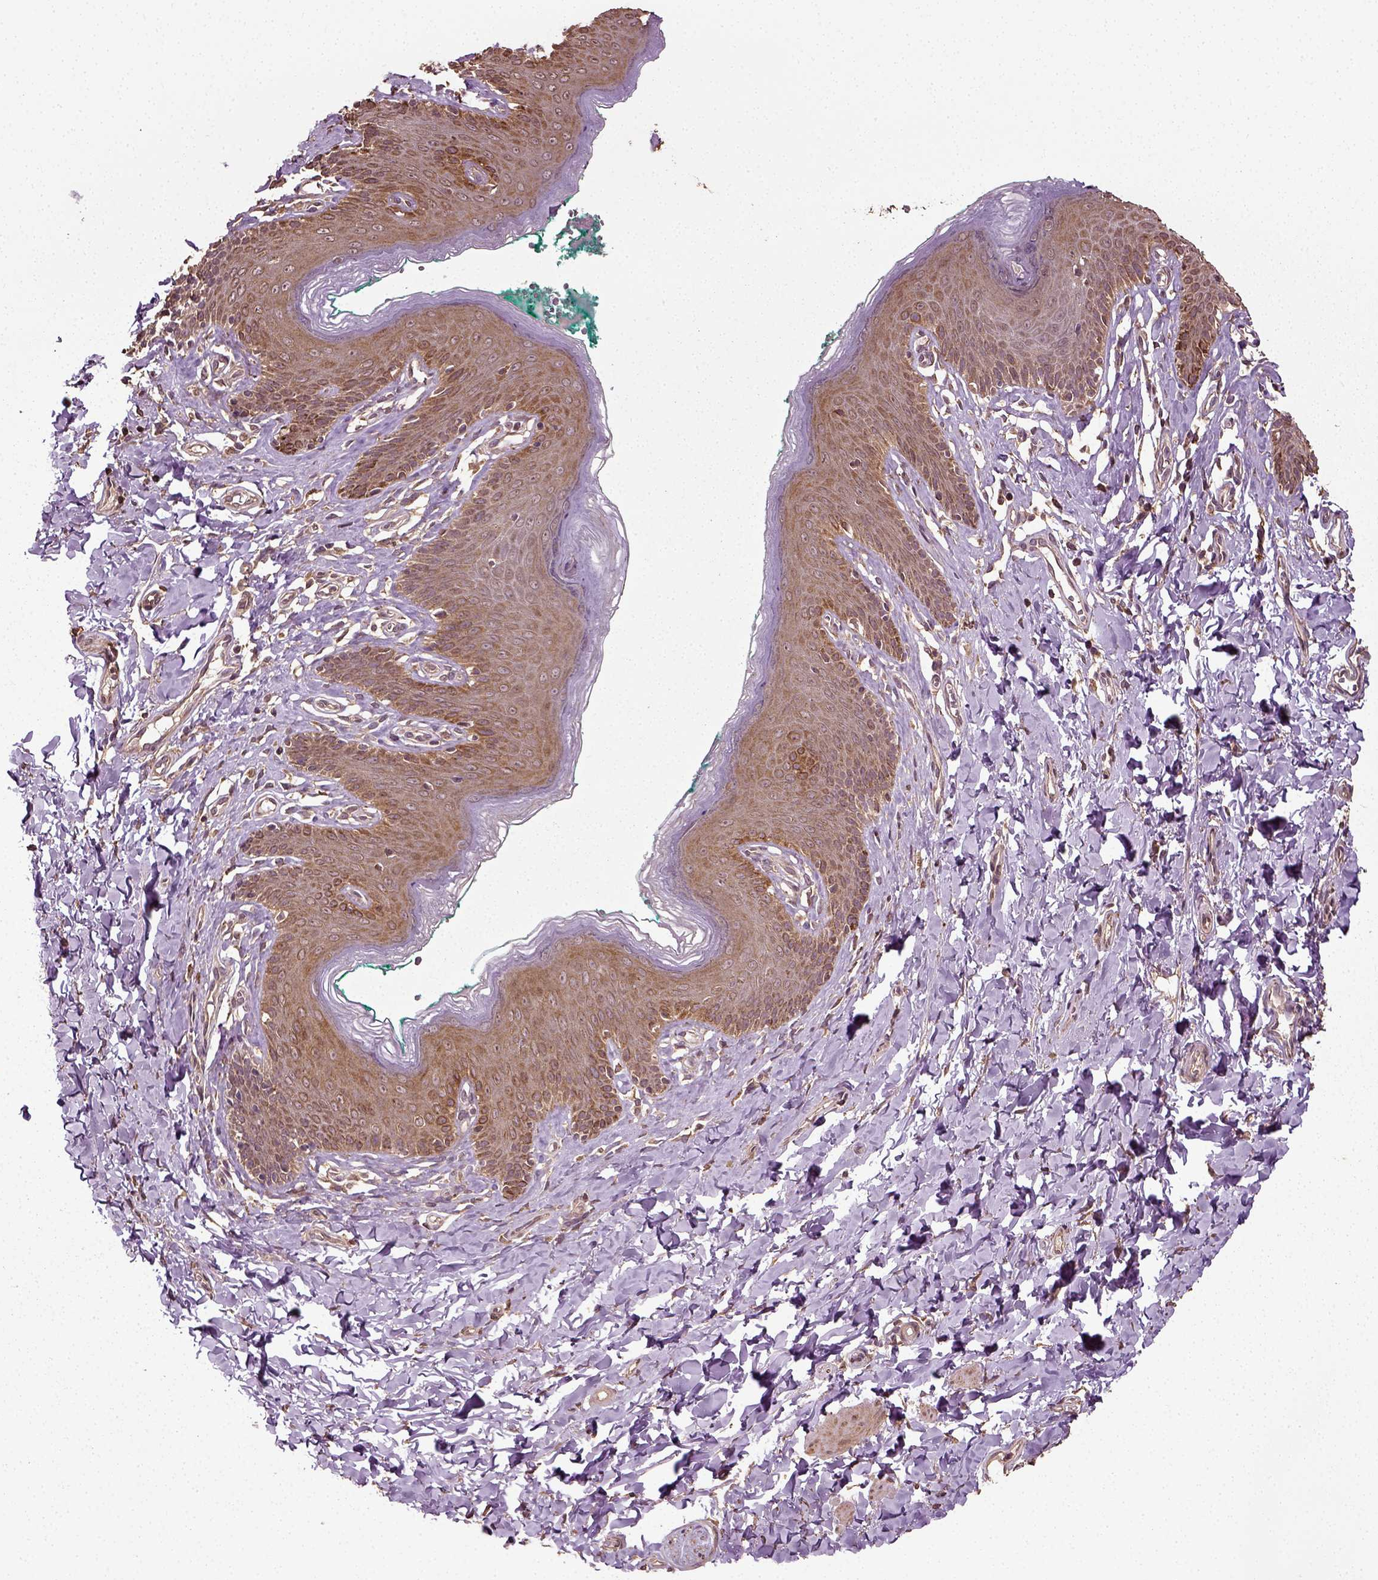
{"staining": {"intensity": "moderate", "quantity": ">75%", "location": "cytoplasmic/membranous"}, "tissue": "skin", "cell_type": "Epidermal cells", "image_type": "normal", "snomed": [{"axis": "morphology", "description": "Normal tissue, NOS"}, {"axis": "topography", "description": "Vulva"}], "caption": "This is a histology image of immunohistochemistry staining of unremarkable skin, which shows moderate staining in the cytoplasmic/membranous of epidermal cells.", "gene": "ERV3", "patient": {"sex": "female", "age": 66}}